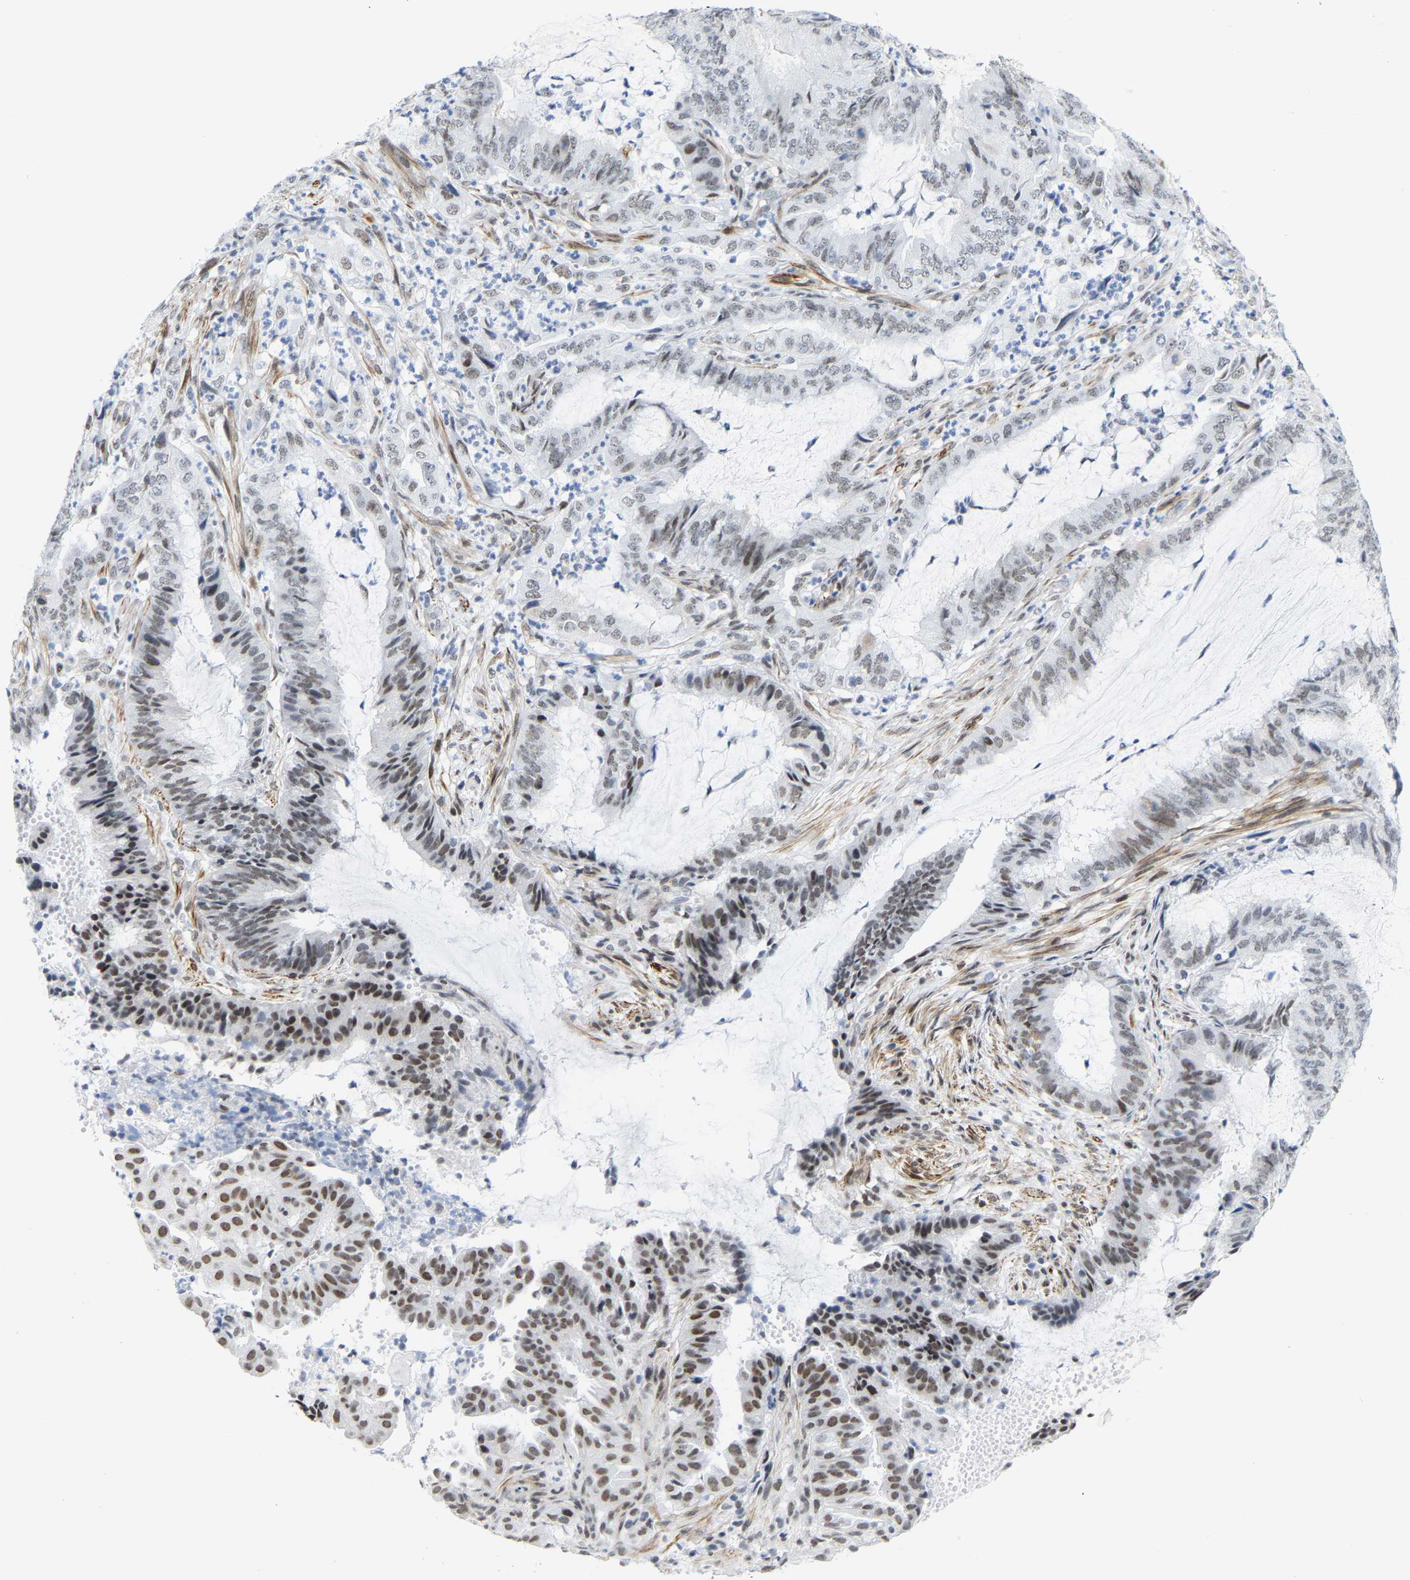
{"staining": {"intensity": "moderate", "quantity": "25%-75%", "location": "nuclear"}, "tissue": "endometrial cancer", "cell_type": "Tumor cells", "image_type": "cancer", "snomed": [{"axis": "morphology", "description": "Adenocarcinoma, NOS"}, {"axis": "topography", "description": "Endometrium"}], "caption": "Immunohistochemistry (IHC) photomicrograph of neoplastic tissue: human endometrial adenocarcinoma stained using IHC exhibits medium levels of moderate protein expression localized specifically in the nuclear of tumor cells, appearing as a nuclear brown color.", "gene": "FAM180A", "patient": {"sex": "female", "age": 51}}